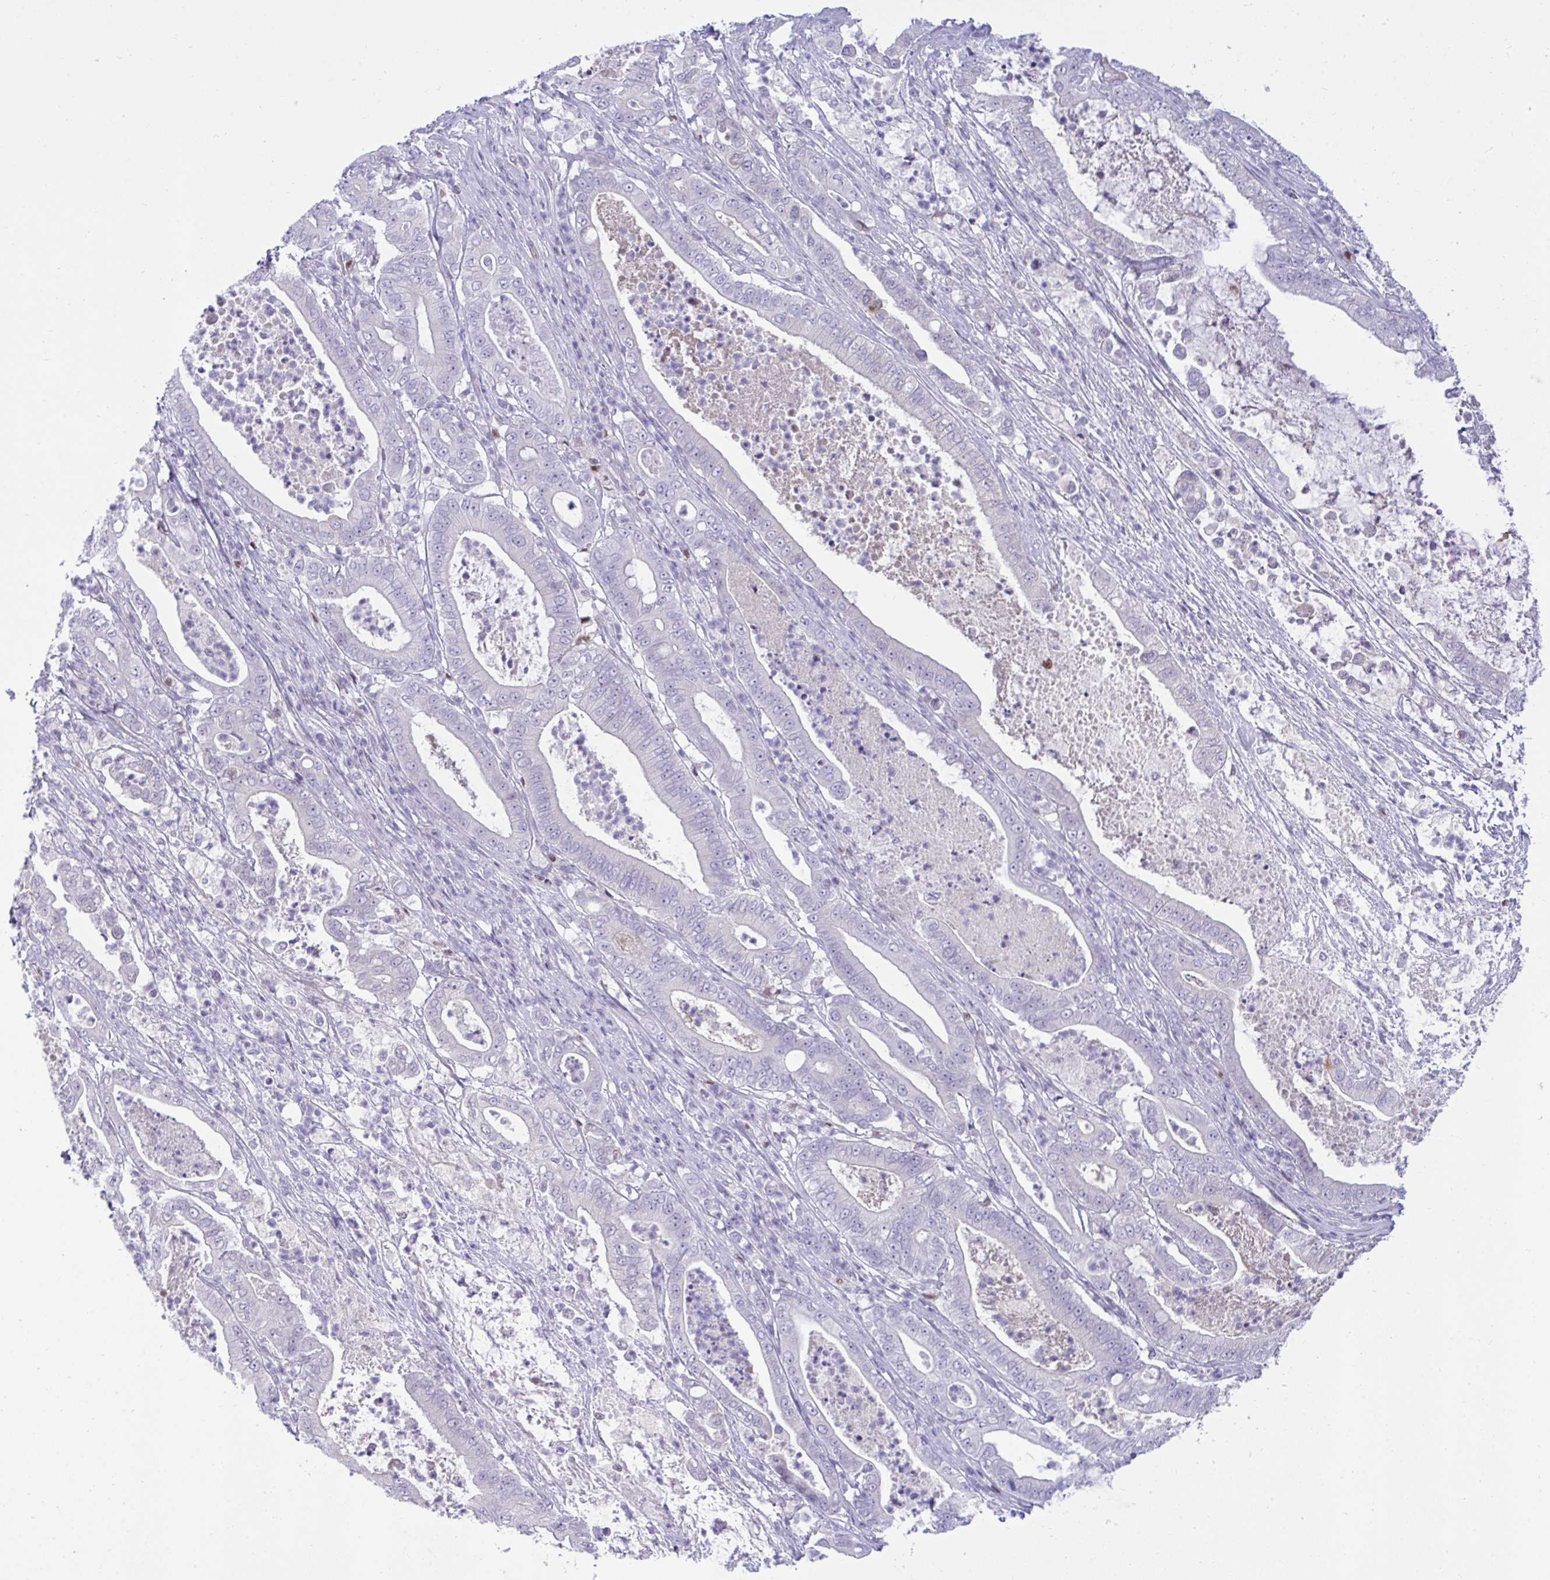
{"staining": {"intensity": "negative", "quantity": "none", "location": "none"}, "tissue": "pancreatic cancer", "cell_type": "Tumor cells", "image_type": "cancer", "snomed": [{"axis": "morphology", "description": "Adenocarcinoma, NOS"}, {"axis": "topography", "description": "Pancreas"}], "caption": "Immunohistochemical staining of human pancreatic cancer (adenocarcinoma) reveals no significant positivity in tumor cells. (DAB (3,3'-diaminobenzidine) immunohistochemistry, high magnification).", "gene": "EPOP", "patient": {"sex": "male", "age": 71}}